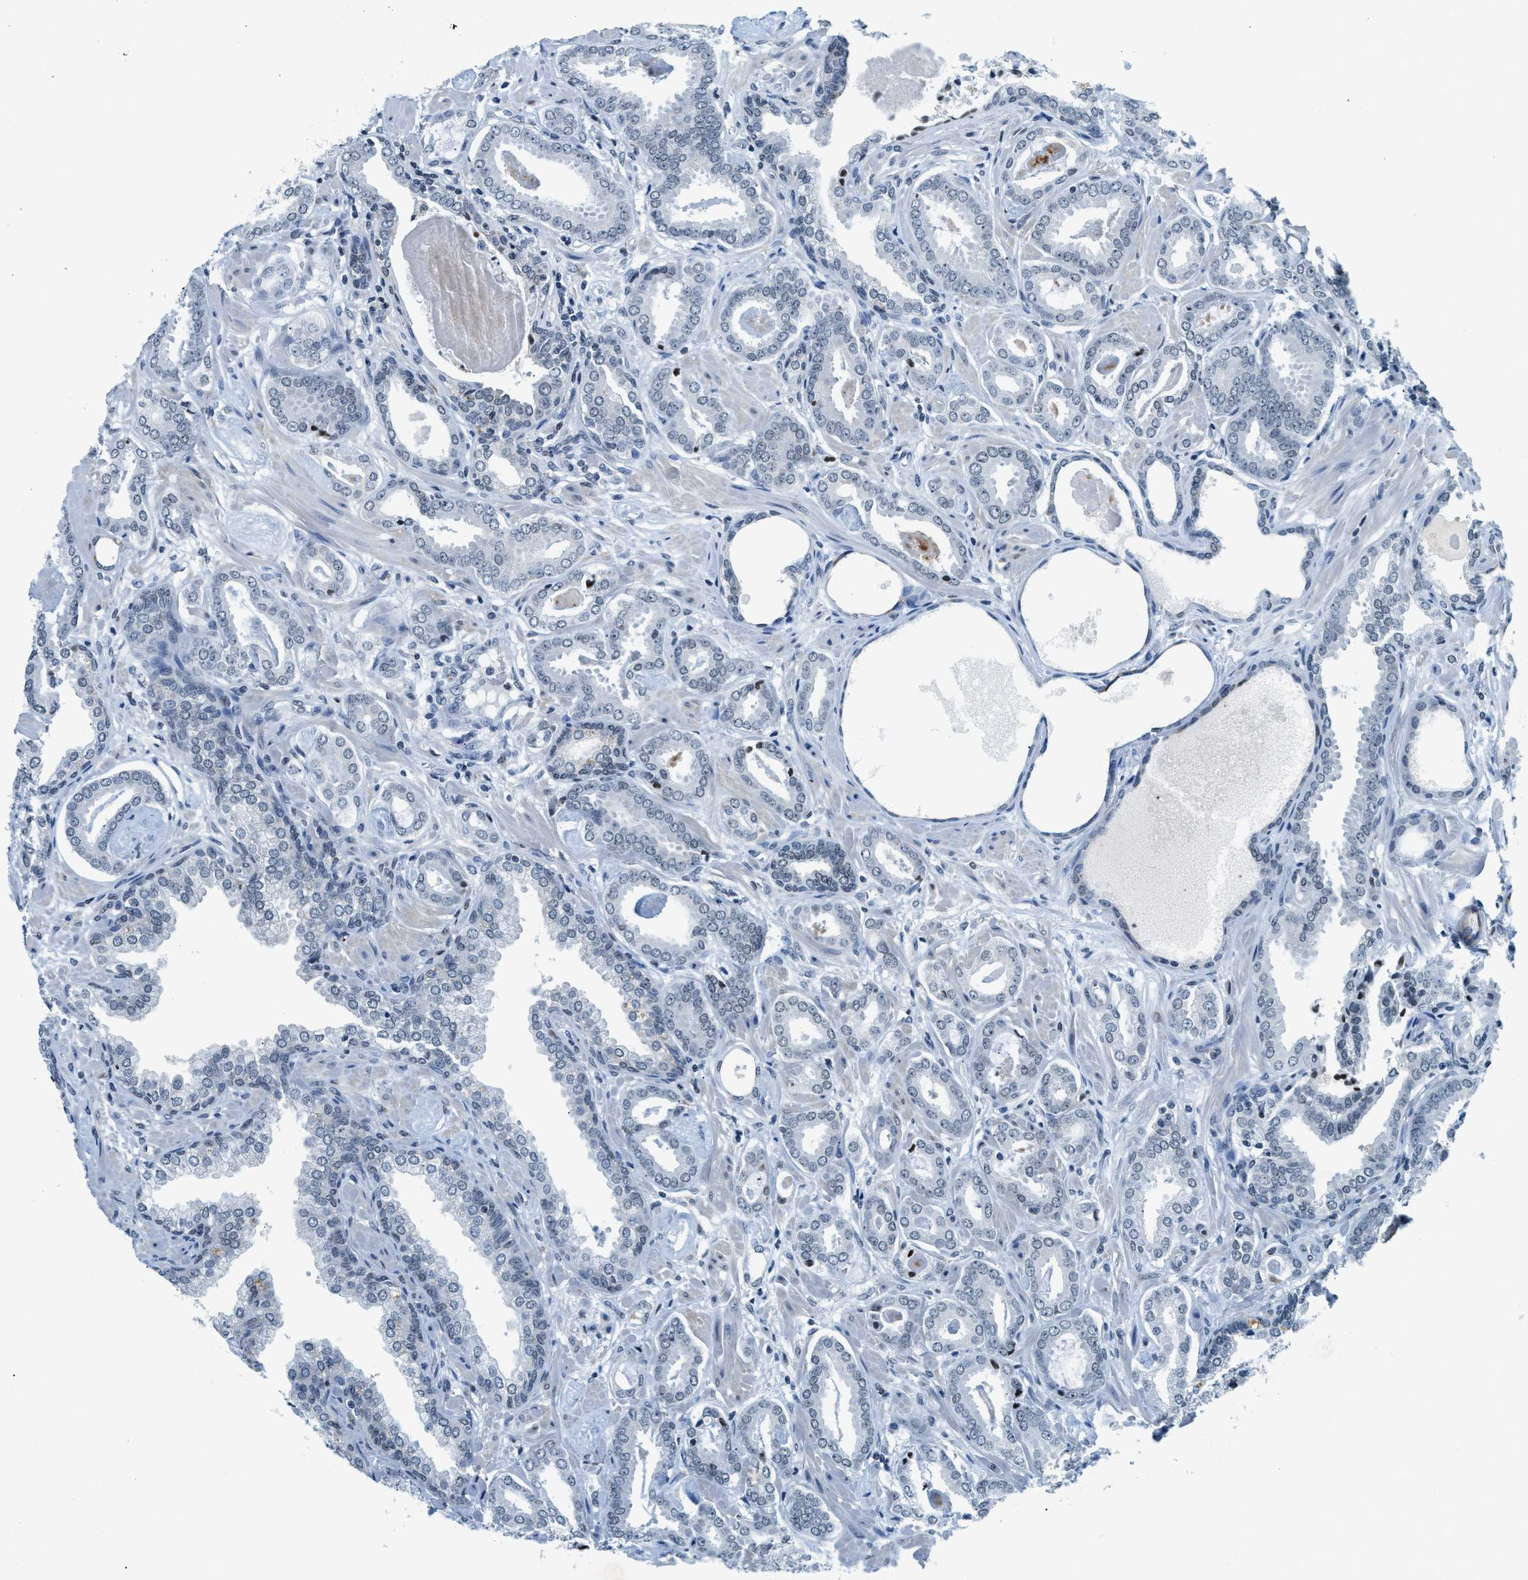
{"staining": {"intensity": "negative", "quantity": "none", "location": "none"}, "tissue": "prostate cancer", "cell_type": "Tumor cells", "image_type": "cancer", "snomed": [{"axis": "morphology", "description": "Adenocarcinoma, Low grade"}, {"axis": "topography", "description": "Prostate"}], "caption": "Protein analysis of adenocarcinoma (low-grade) (prostate) exhibits no significant positivity in tumor cells.", "gene": "UVRAG", "patient": {"sex": "male", "age": 53}}